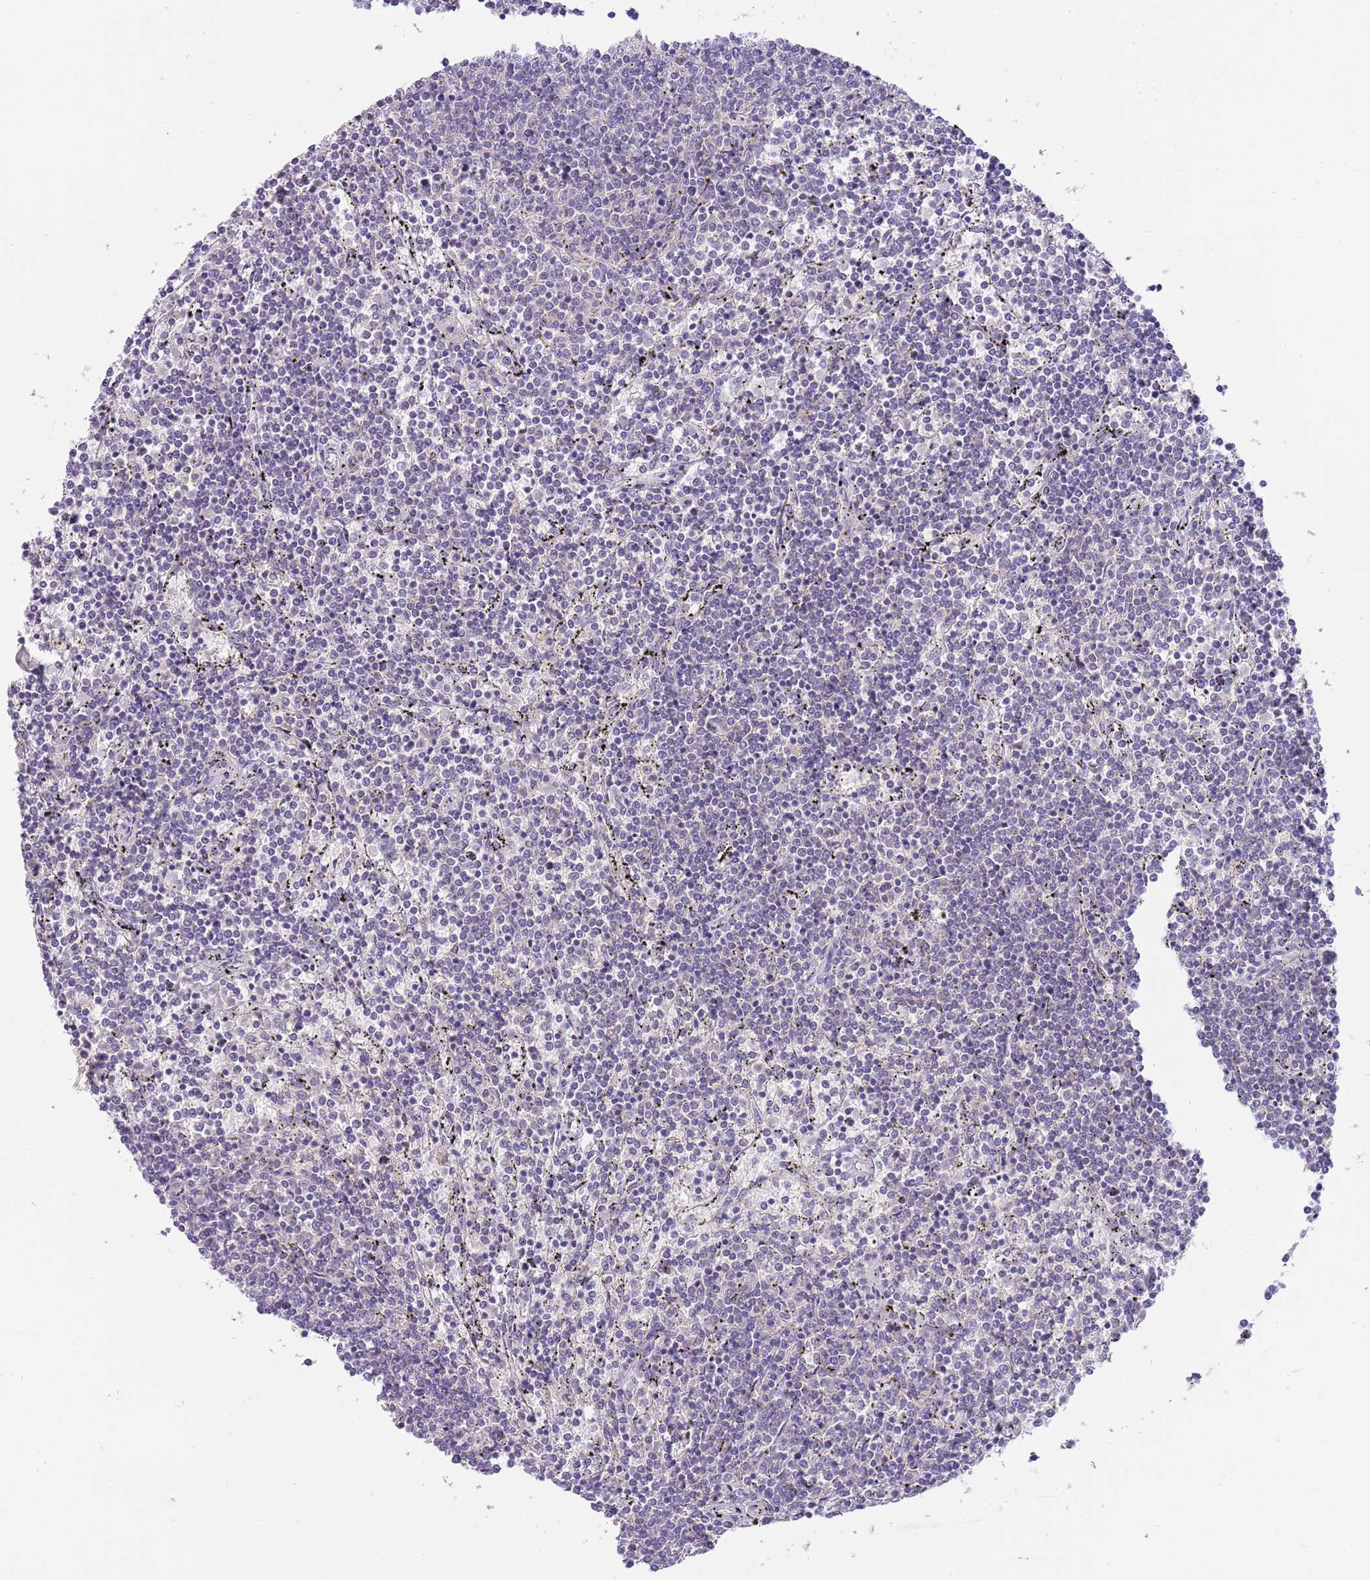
{"staining": {"intensity": "negative", "quantity": "none", "location": "none"}, "tissue": "lymphoma", "cell_type": "Tumor cells", "image_type": "cancer", "snomed": [{"axis": "morphology", "description": "Malignant lymphoma, non-Hodgkin's type, Low grade"}, {"axis": "topography", "description": "Spleen"}], "caption": "Immunohistochemistry micrograph of human low-grade malignant lymphoma, non-Hodgkin's type stained for a protein (brown), which displays no staining in tumor cells.", "gene": "CFAP73", "patient": {"sex": "female", "age": 50}}